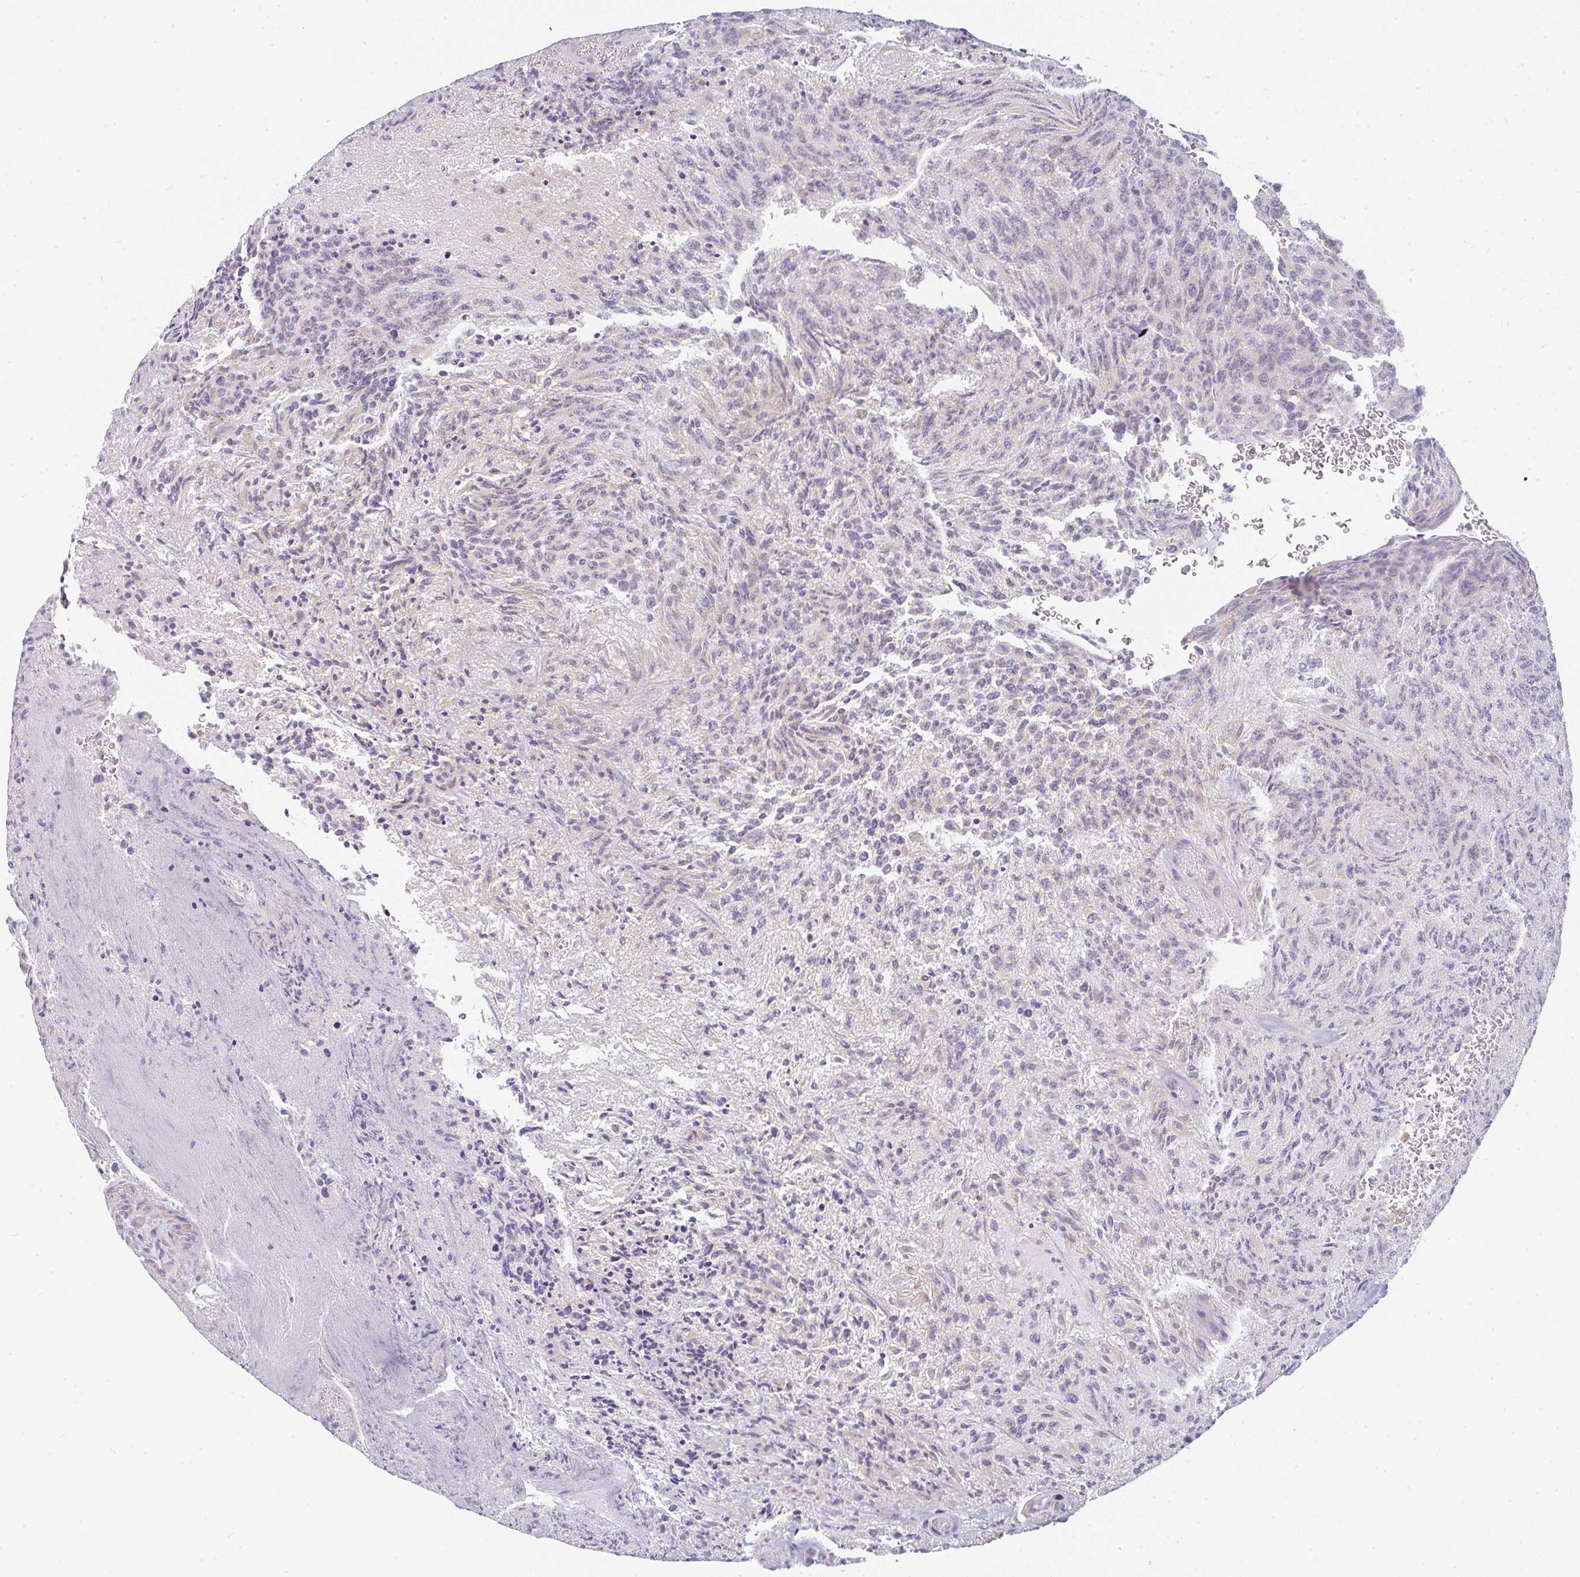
{"staining": {"intensity": "moderate", "quantity": "25%-75%", "location": "cytoplasmic/membranous"}, "tissue": "glioma", "cell_type": "Tumor cells", "image_type": "cancer", "snomed": [{"axis": "morphology", "description": "Glioma, malignant, High grade"}, {"axis": "topography", "description": "Brain"}], "caption": "IHC micrograph of neoplastic tissue: human glioma stained using immunohistochemistry (IHC) demonstrates medium levels of moderate protein expression localized specifically in the cytoplasmic/membranous of tumor cells, appearing as a cytoplasmic/membranous brown color.", "gene": "DERL2", "patient": {"sex": "male", "age": 36}}